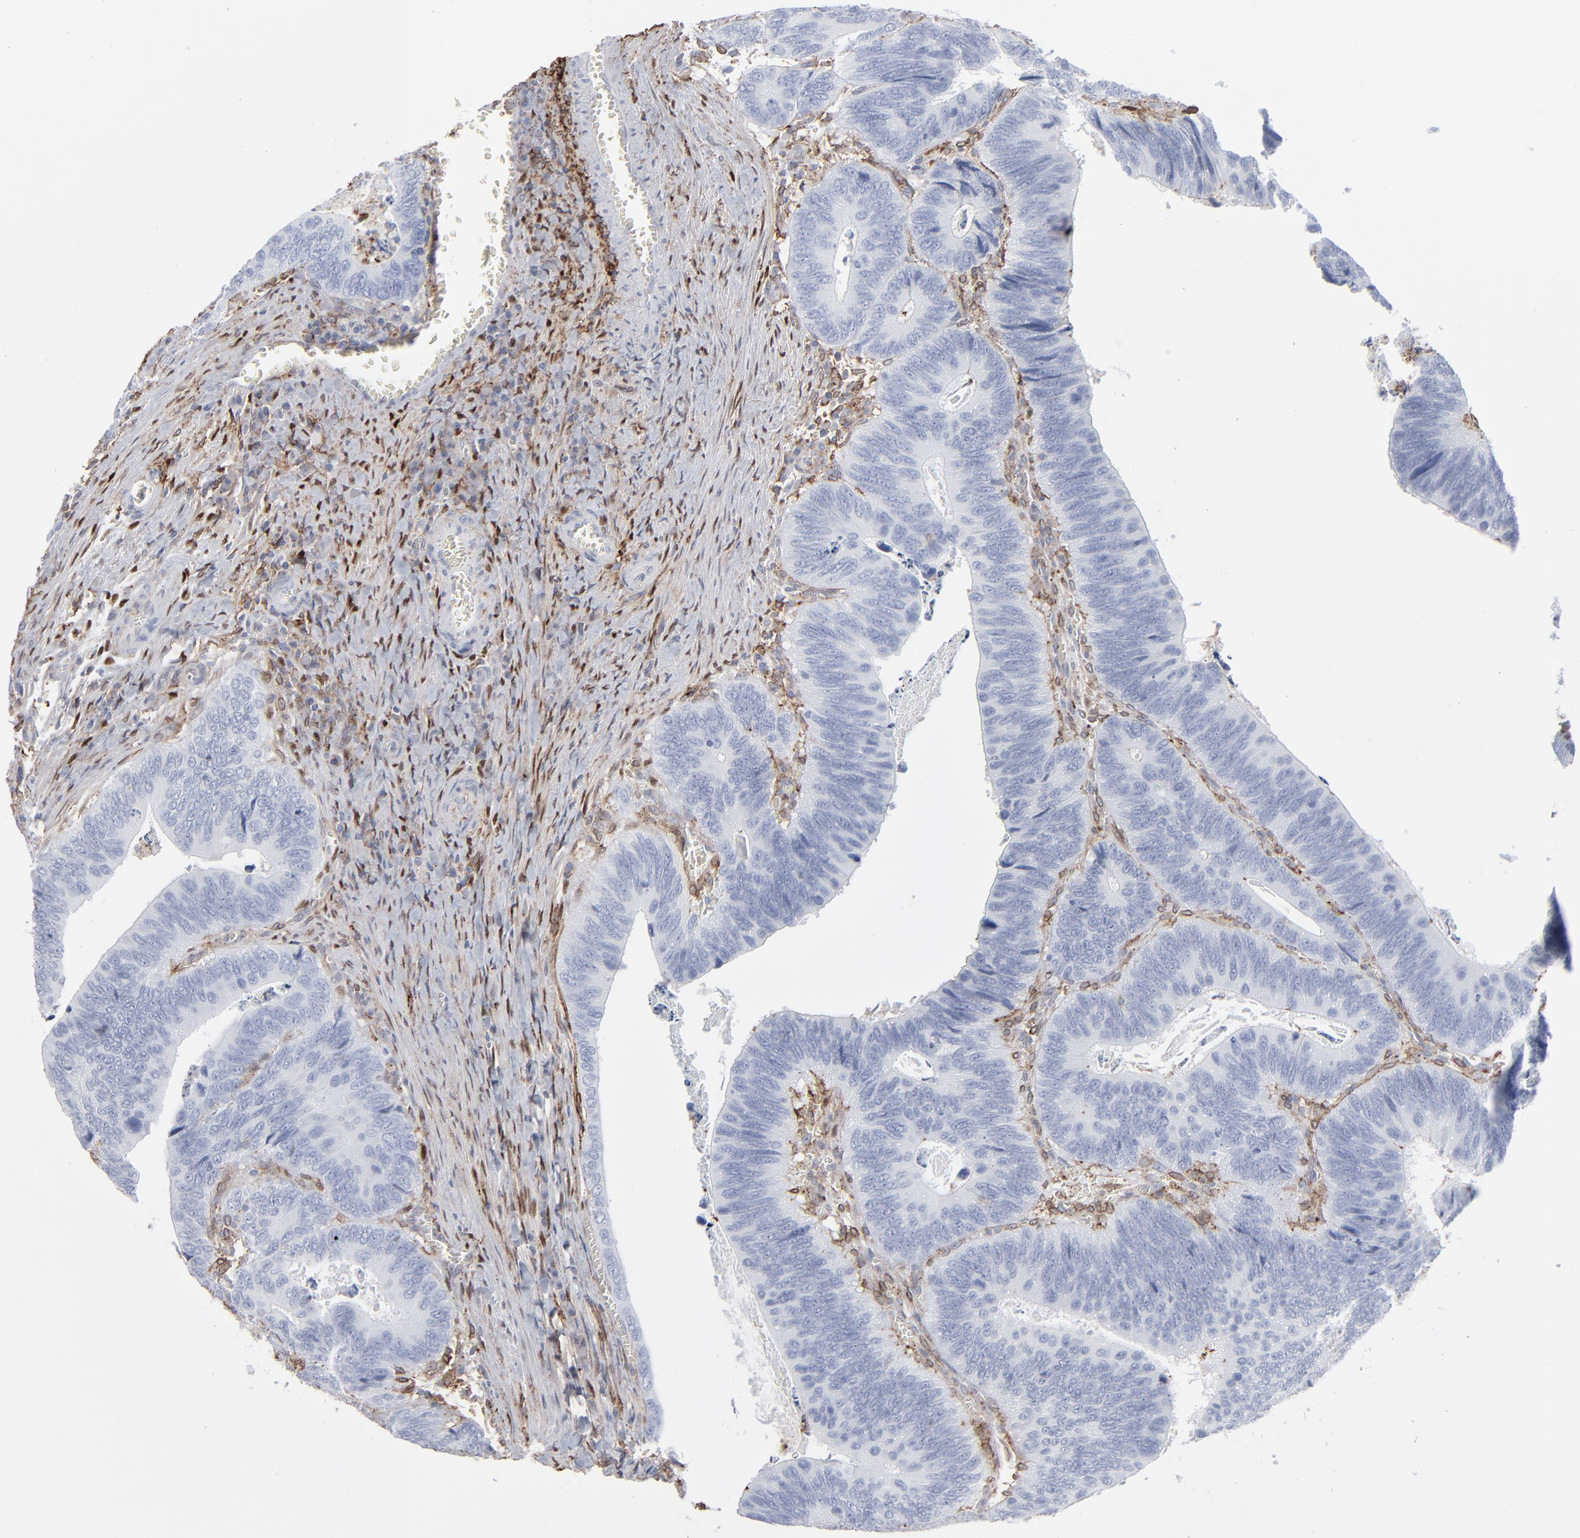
{"staining": {"intensity": "negative", "quantity": "none", "location": "none"}, "tissue": "colorectal cancer", "cell_type": "Tumor cells", "image_type": "cancer", "snomed": [{"axis": "morphology", "description": "Adenocarcinoma, NOS"}, {"axis": "topography", "description": "Colon"}], "caption": "Micrograph shows no protein positivity in tumor cells of colorectal cancer tissue. (Immunohistochemistry, brightfield microscopy, high magnification).", "gene": "ANXA5", "patient": {"sex": "male", "age": 72}}